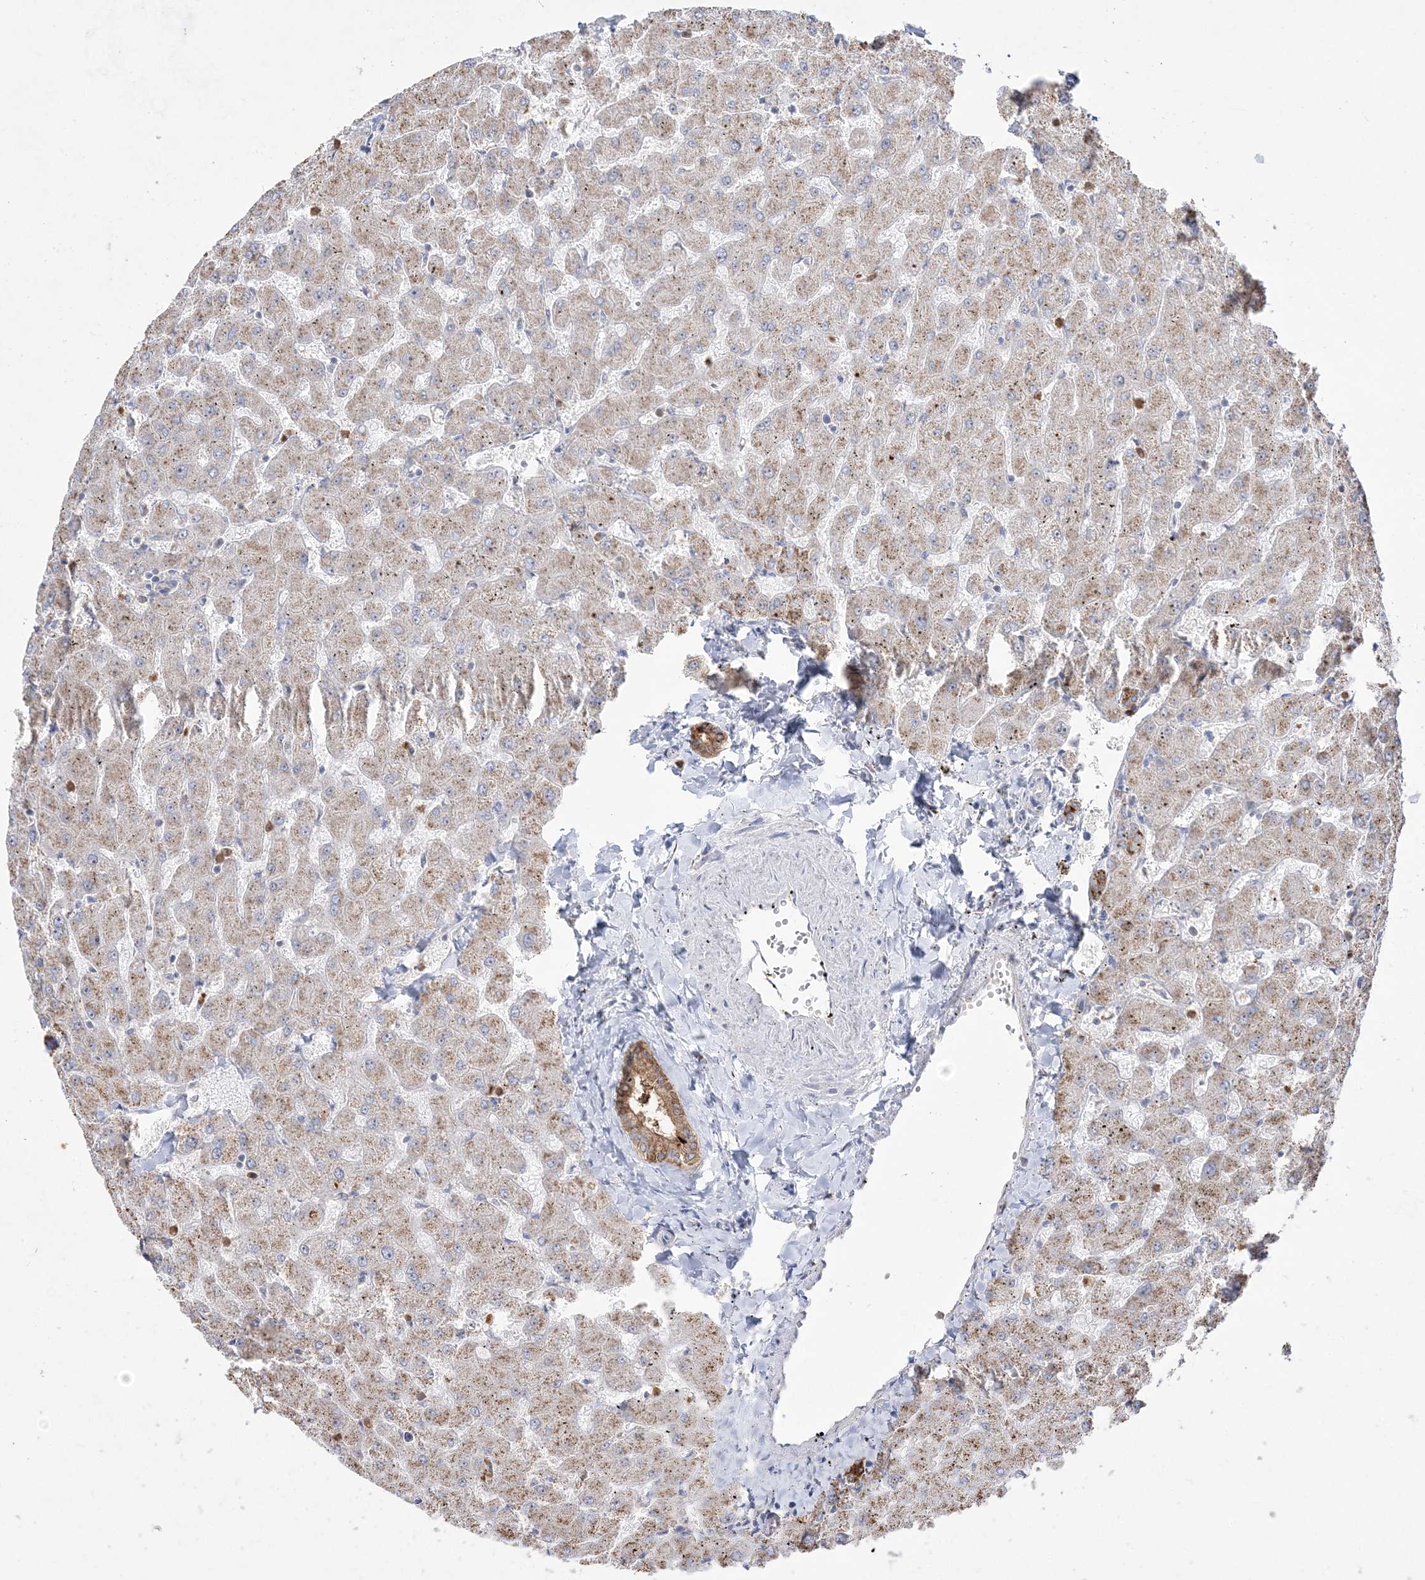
{"staining": {"intensity": "moderate", "quantity": ">75%", "location": "cytoplasmic/membranous"}, "tissue": "liver", "cell_type": "Cholangiocytes", "image_type": "normal", "snomed": [{"axis": "morphology", "description": "Normal tissue, NOS"}, {"axis": "topography", "description": "Liver"}], "caption": "A brown stain shows moderate cytoplasmic/membranous positivity of a protein in cholangiocytes of benign human liver.", "gene": "NOP16", "patient": {"sex": "female", "age": 63}}